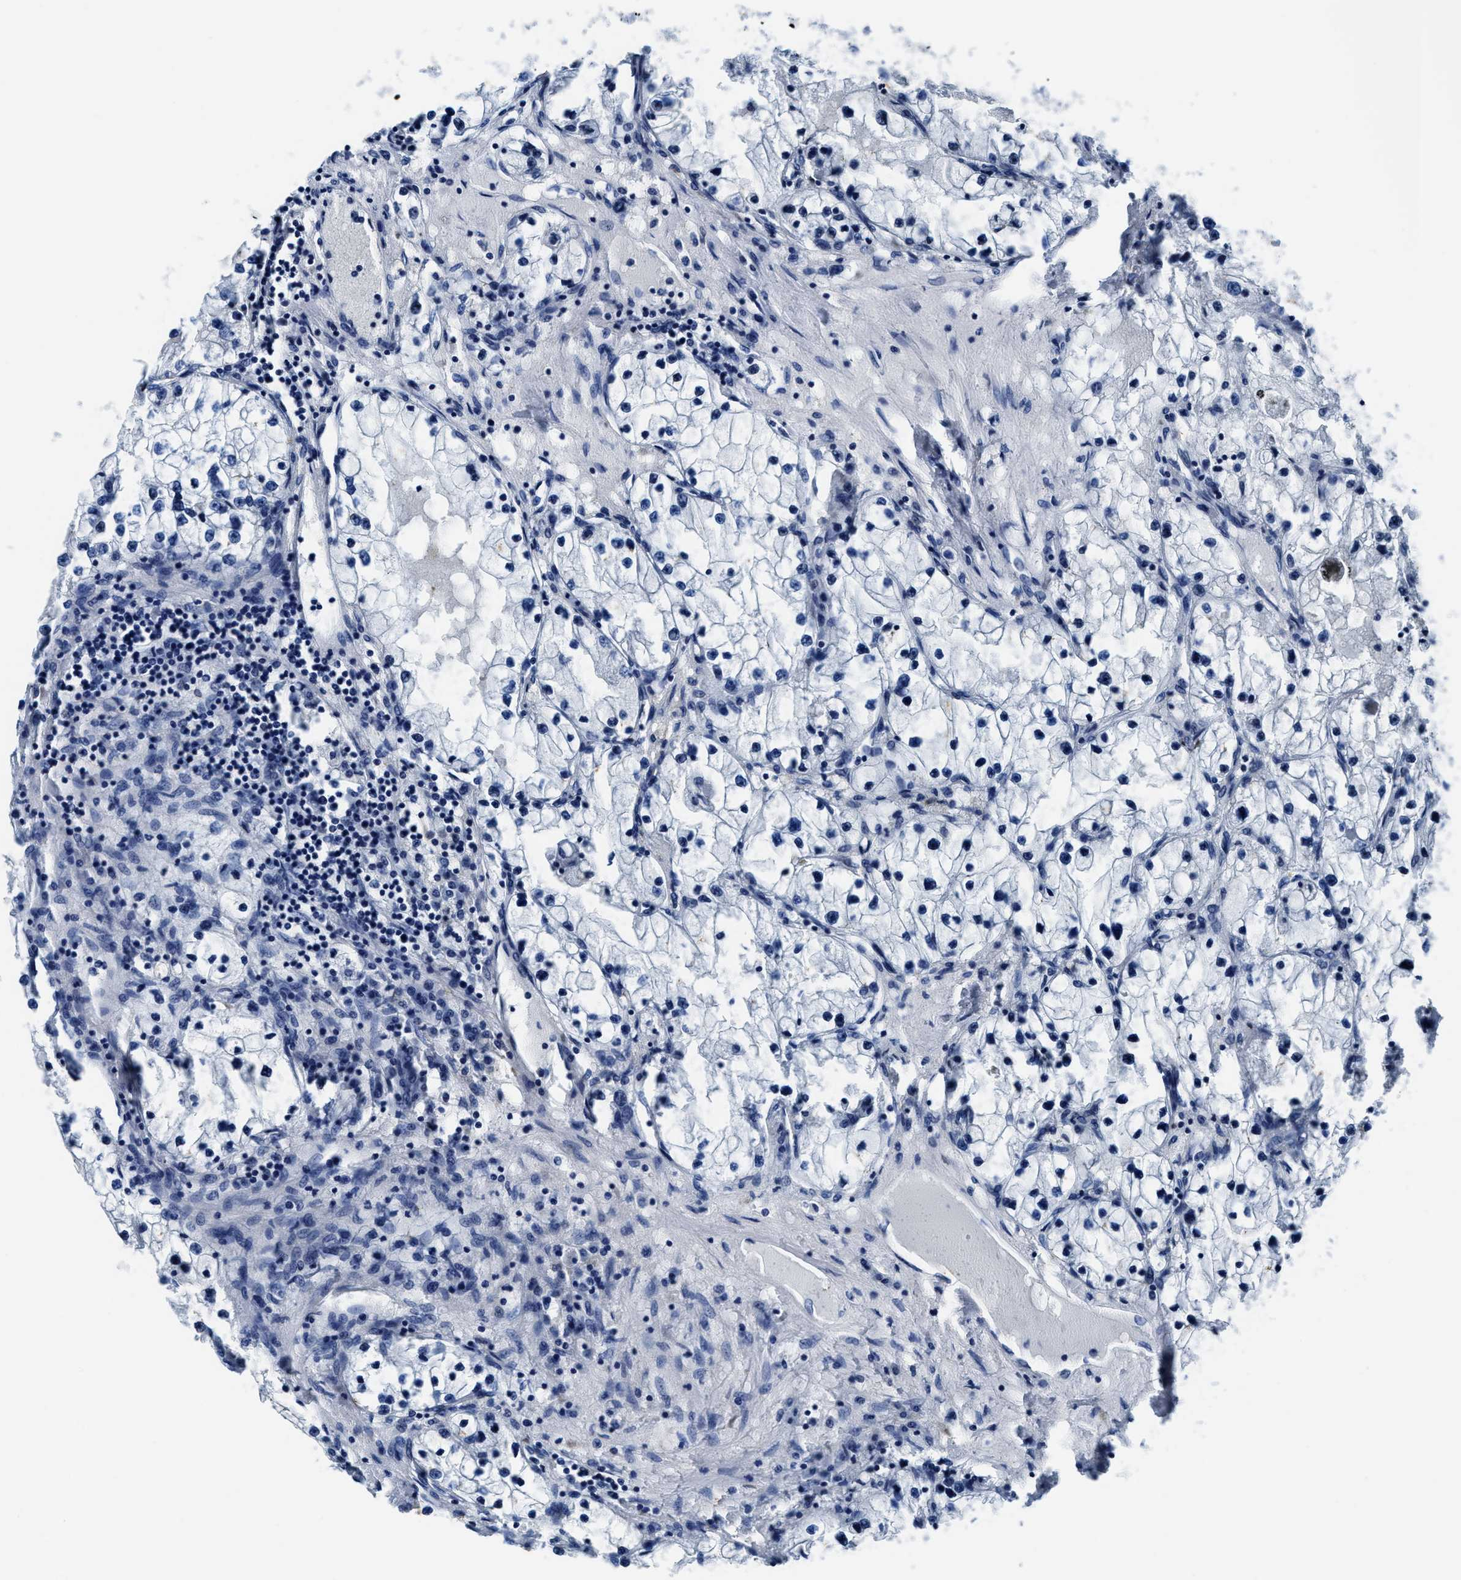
{"staining": {"intensity": "negative", "quantity": "none", "location": "none"}, "tissue": "renal cancer", "cell_type": "Tumor cells", "image_type": "cancer", "snomed": [{"axis": "morphology", "description": "Adenocarcinoma, NOS"}, {"axis": "topography", "description": "Kidney"}], "caption": "Tumor cells show no significant protein positivity in renal cancer (adenocarcinoma).", "gene": "ASZ1", "patient": {"sex": "male", "age": 68}}